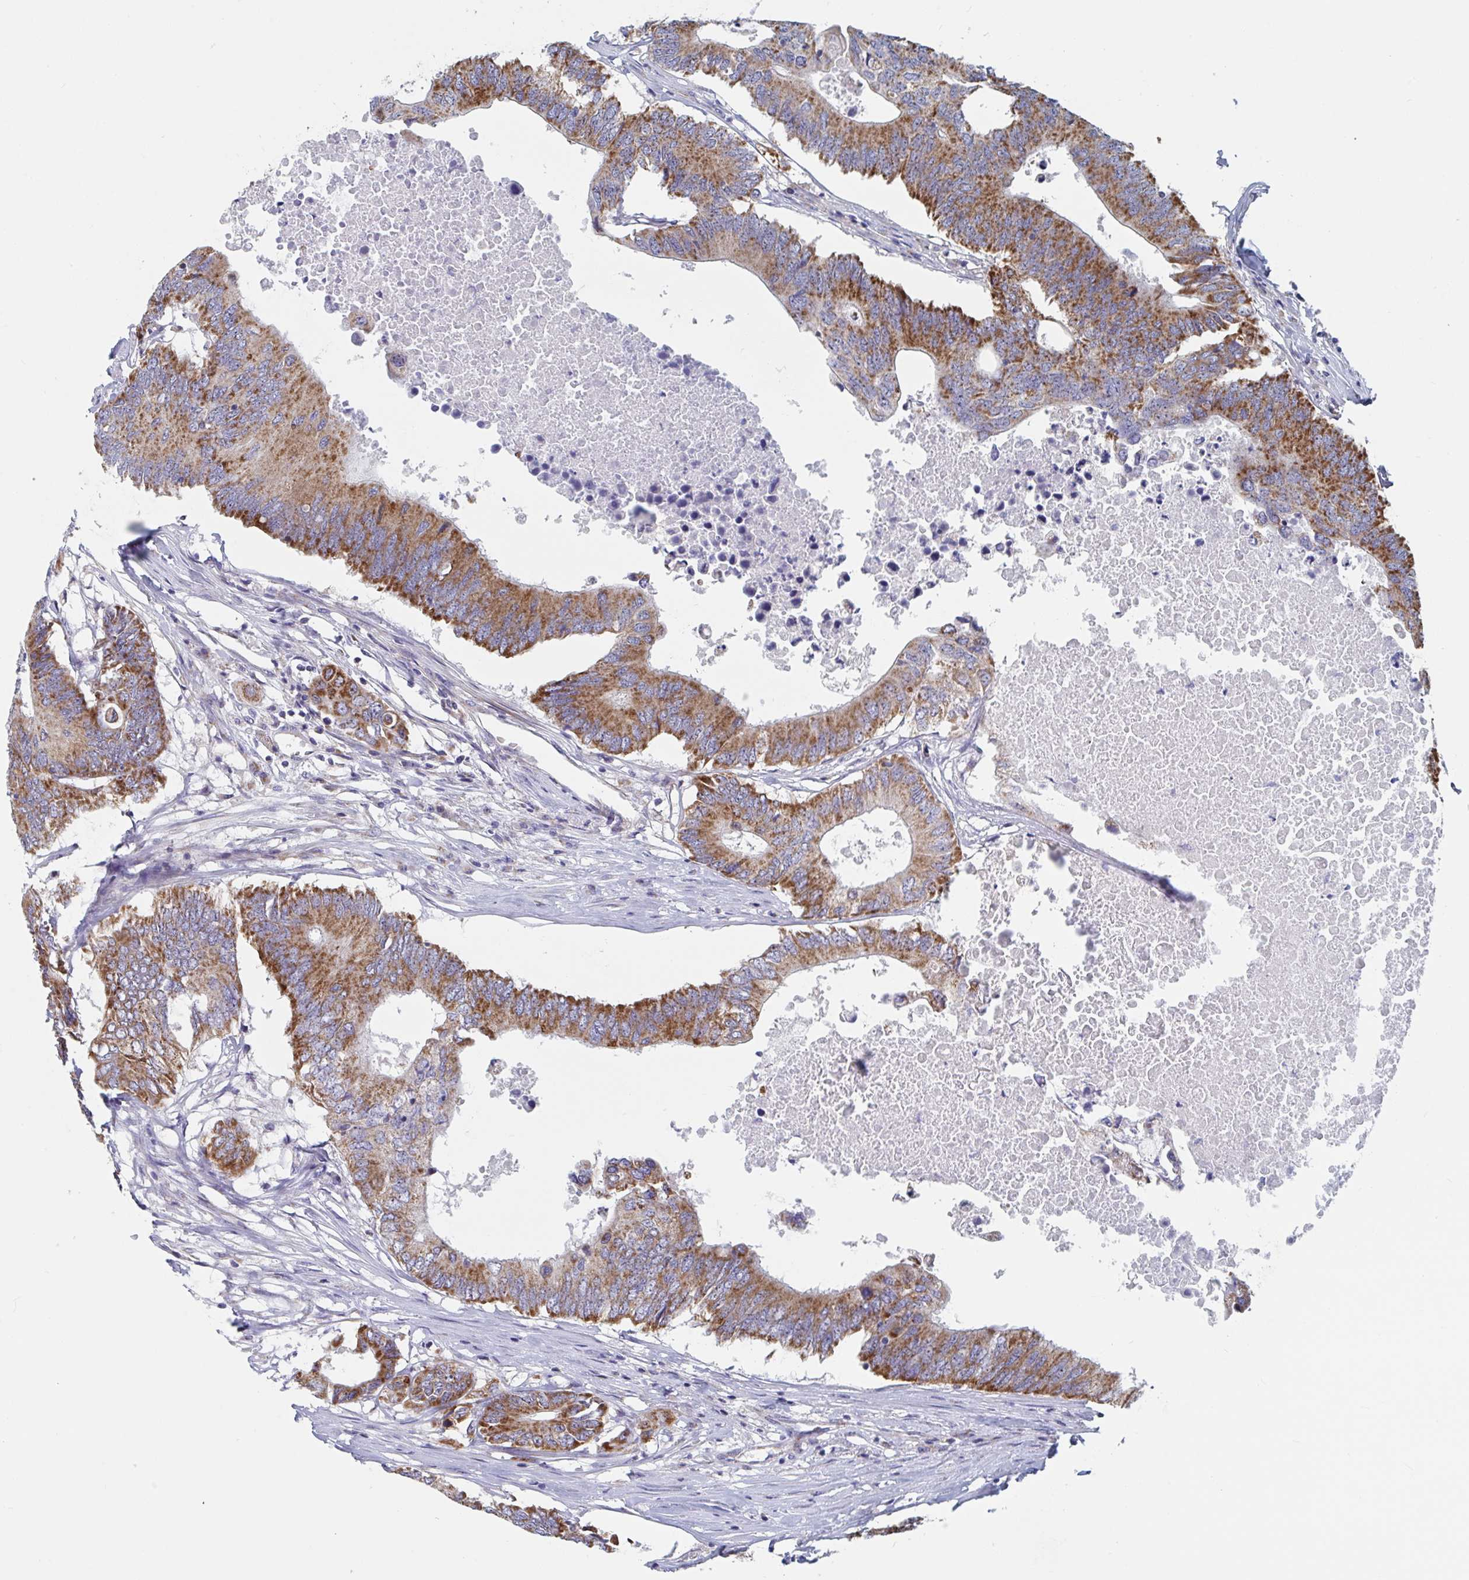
{"staining": {"intensity": "strong", "quantity": ">75%", "location": "cytoplasmic/membranous"}, "tissue": "colorectal cancer", "cell_type": "Tumor cells", "image_type": "cancer", "snomed": [{"axis": "morphology", "description": "Adenocarcinoma, NOS"}, {"axis": "topography", "description": "Colon"}], "caption": "Human colorectal adenocarcinoma stained with a protein marker reveals strong staining in tumor cells.", "gene": "MRPL53", "patient": {"sex": "male", "age": 71}}